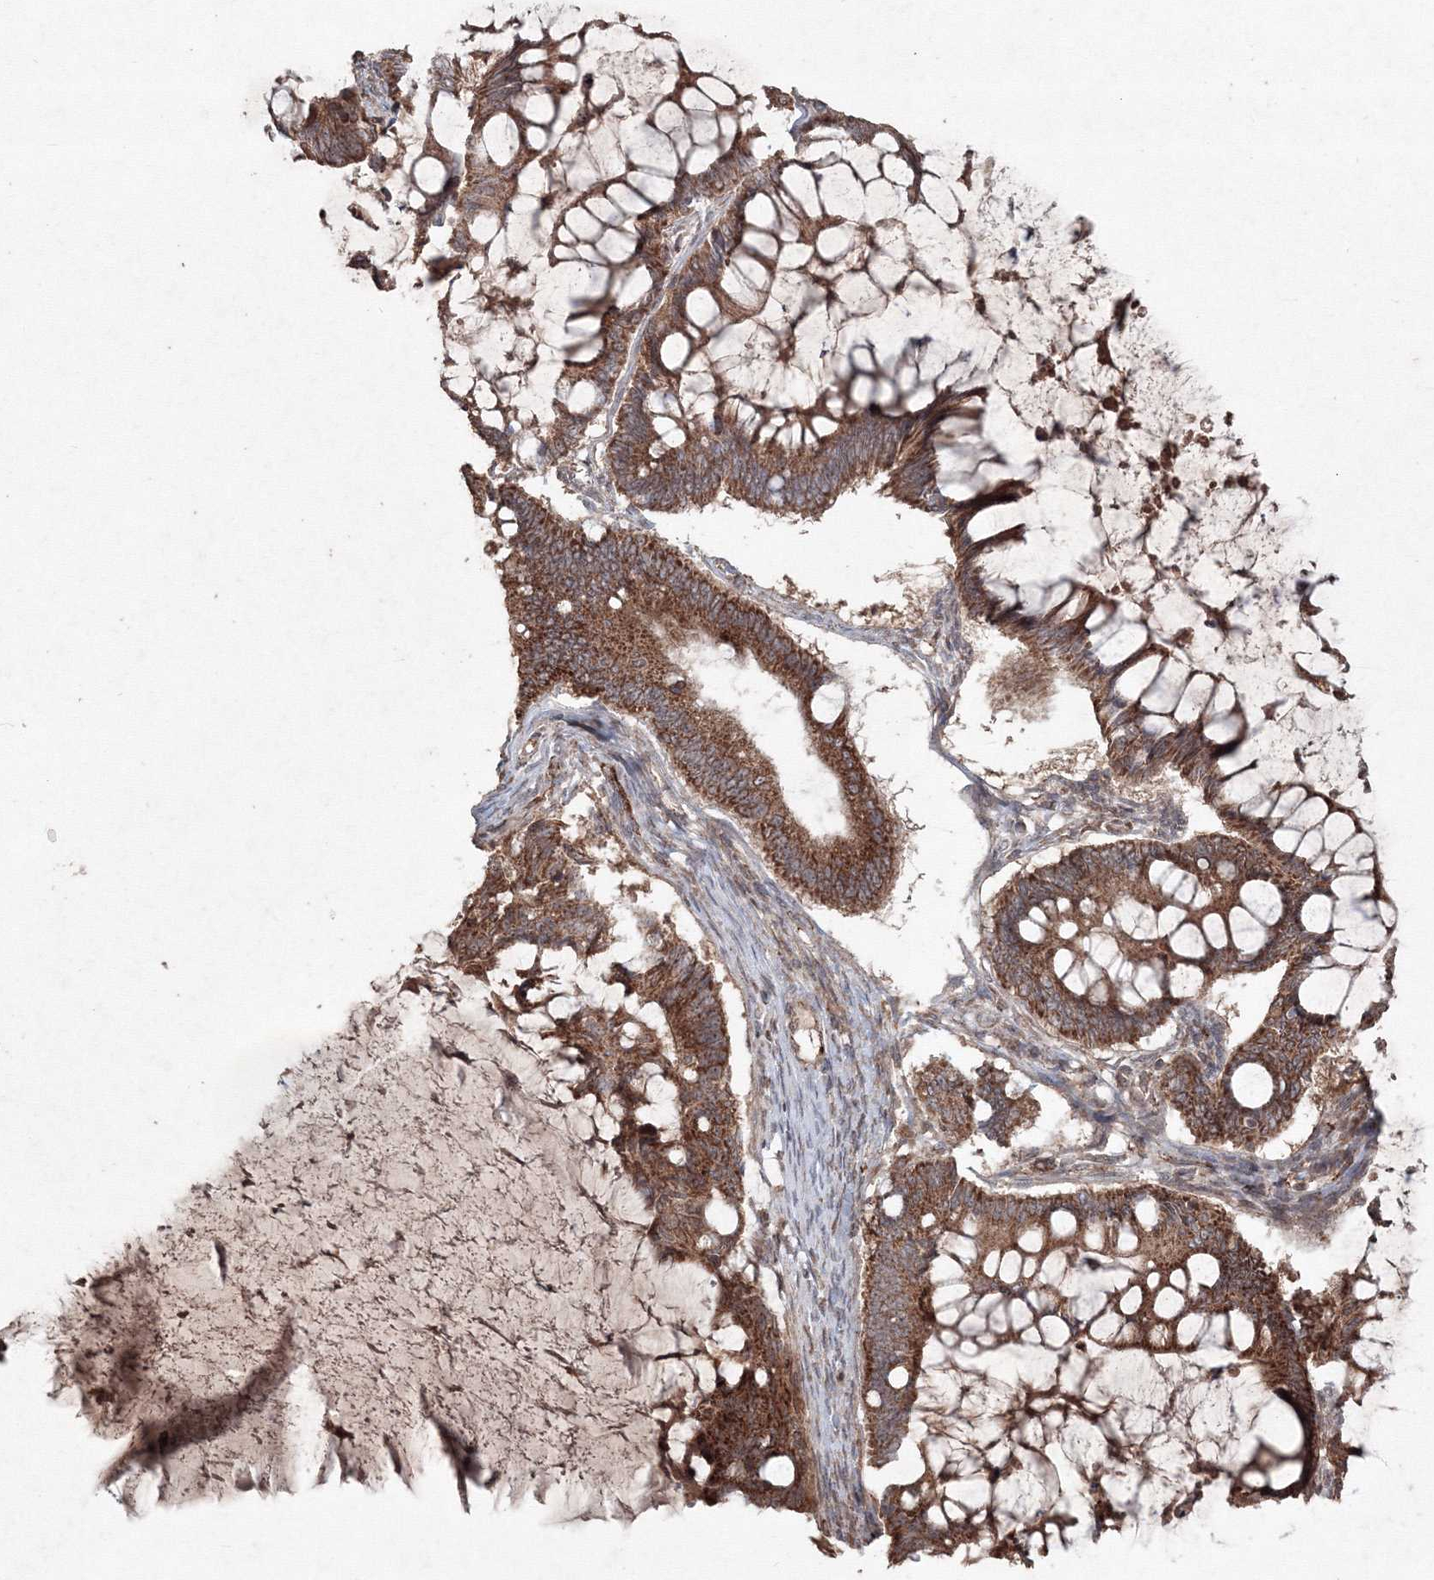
{"staining": {"intensity": "moderate", "quantity": ">75%", "location": "cytoplasmic/membranous"}, "tissue": "ovarian cancer", "cell_type": "Tumor cells", "image_type": "cancer", "snomed": [{"axis": "morphology", "description": "Cystadenocarcinoma, mucinous, NOS"}, {"axis": "topography", "description": "Ovary"}], "caption": "A photomicrograph of human ovarian cancer (mucinous cystadenocarcinoma) stained for a protein displays moderate cytoplasmic/membranous brown staining in tumor cells.", "gene": "ANAPC16", "patient": {"sex": "female", "age": 61}}